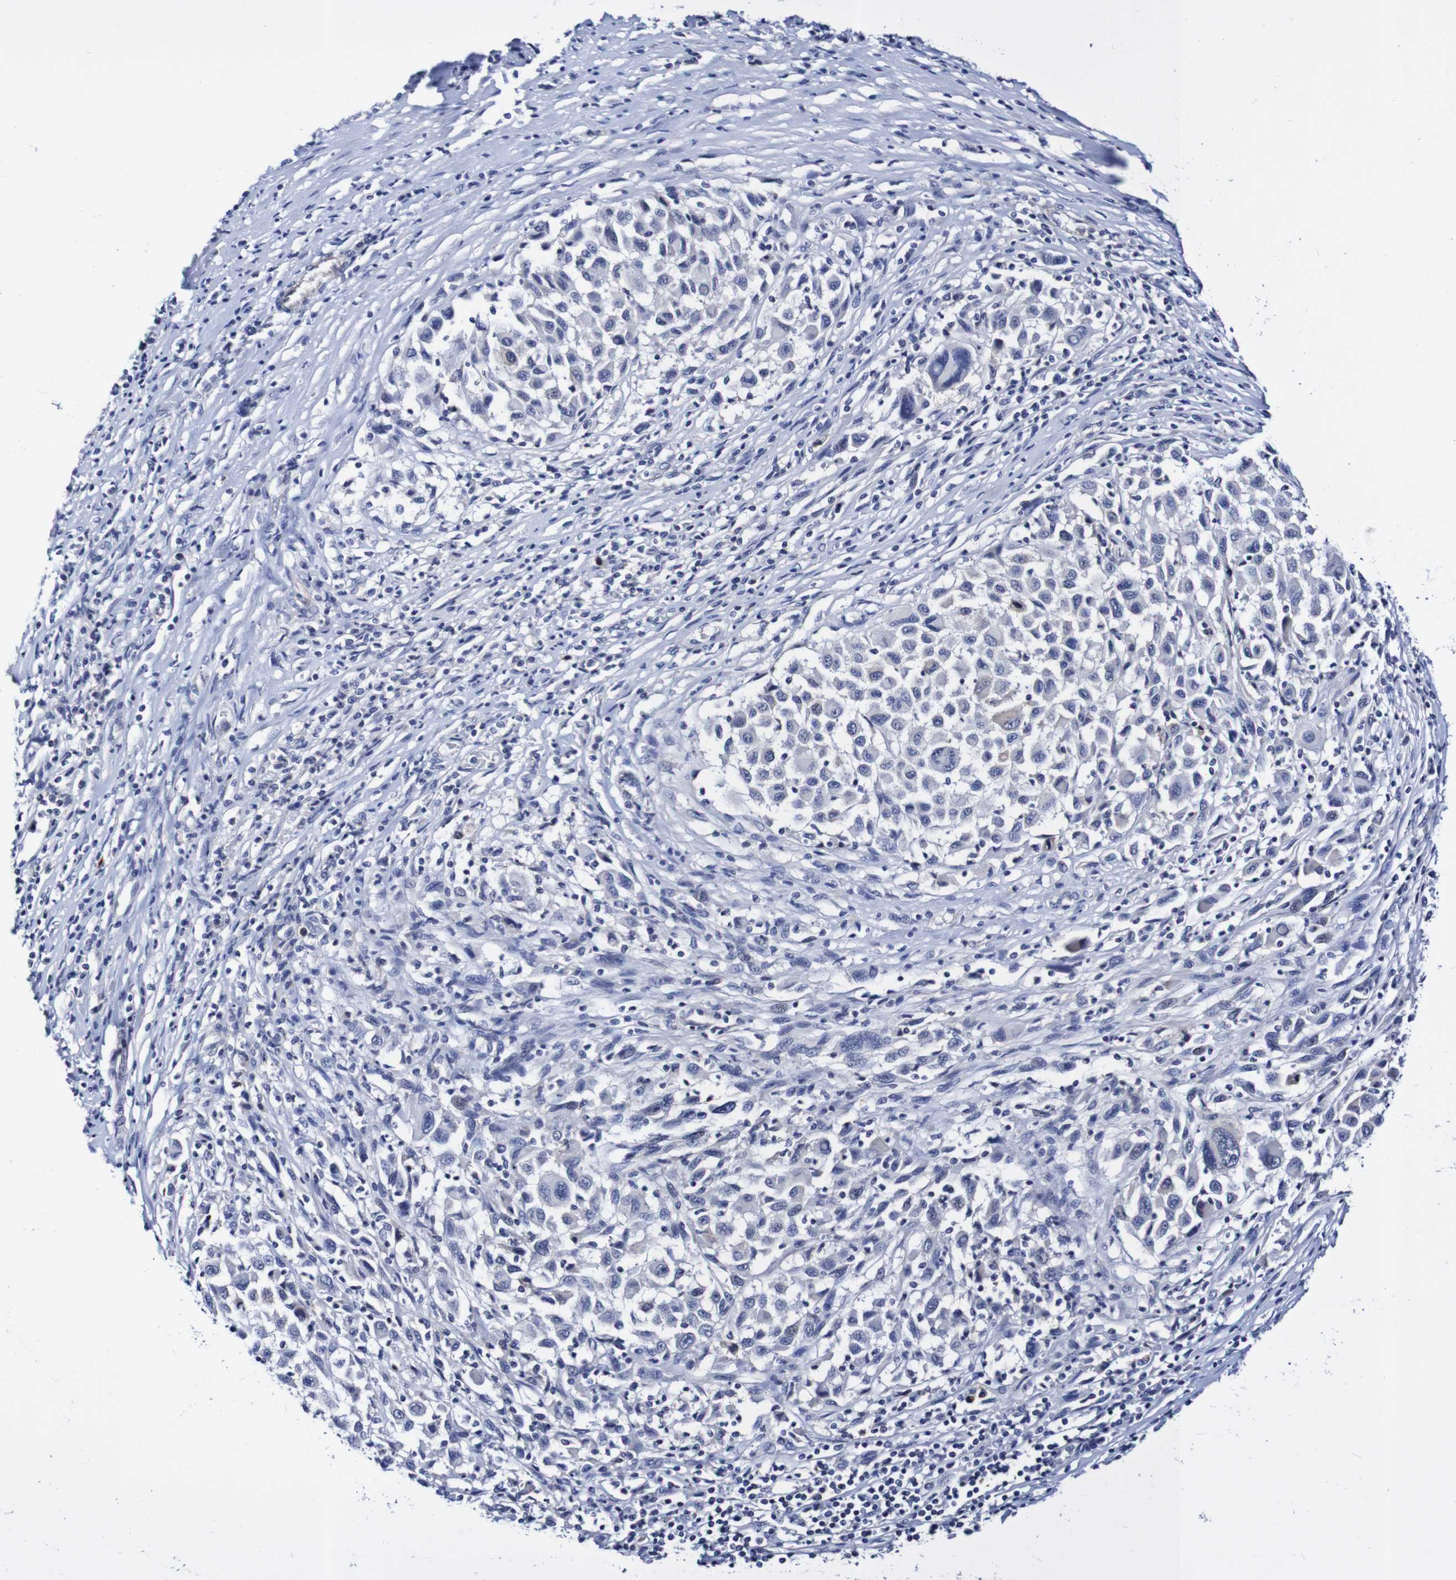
{"staining": {"intensity": "negative", "quantity": "none", "location": "none"}, "tissue": "melanoma", "cell_type": "Tumor cells", "image_type": "cancer", "snomed": [{"axis": "morphology", "description": "Malignant melanoma, Metastatic site"}, {"axis": "topography", "description": "Lymph node"}], "caption": "Immunohistochemistry of human melanoma reveals no positivity in tumor cells.", "gene": "ACVR1C", "patient": {"sex": "male", "age": 61}}